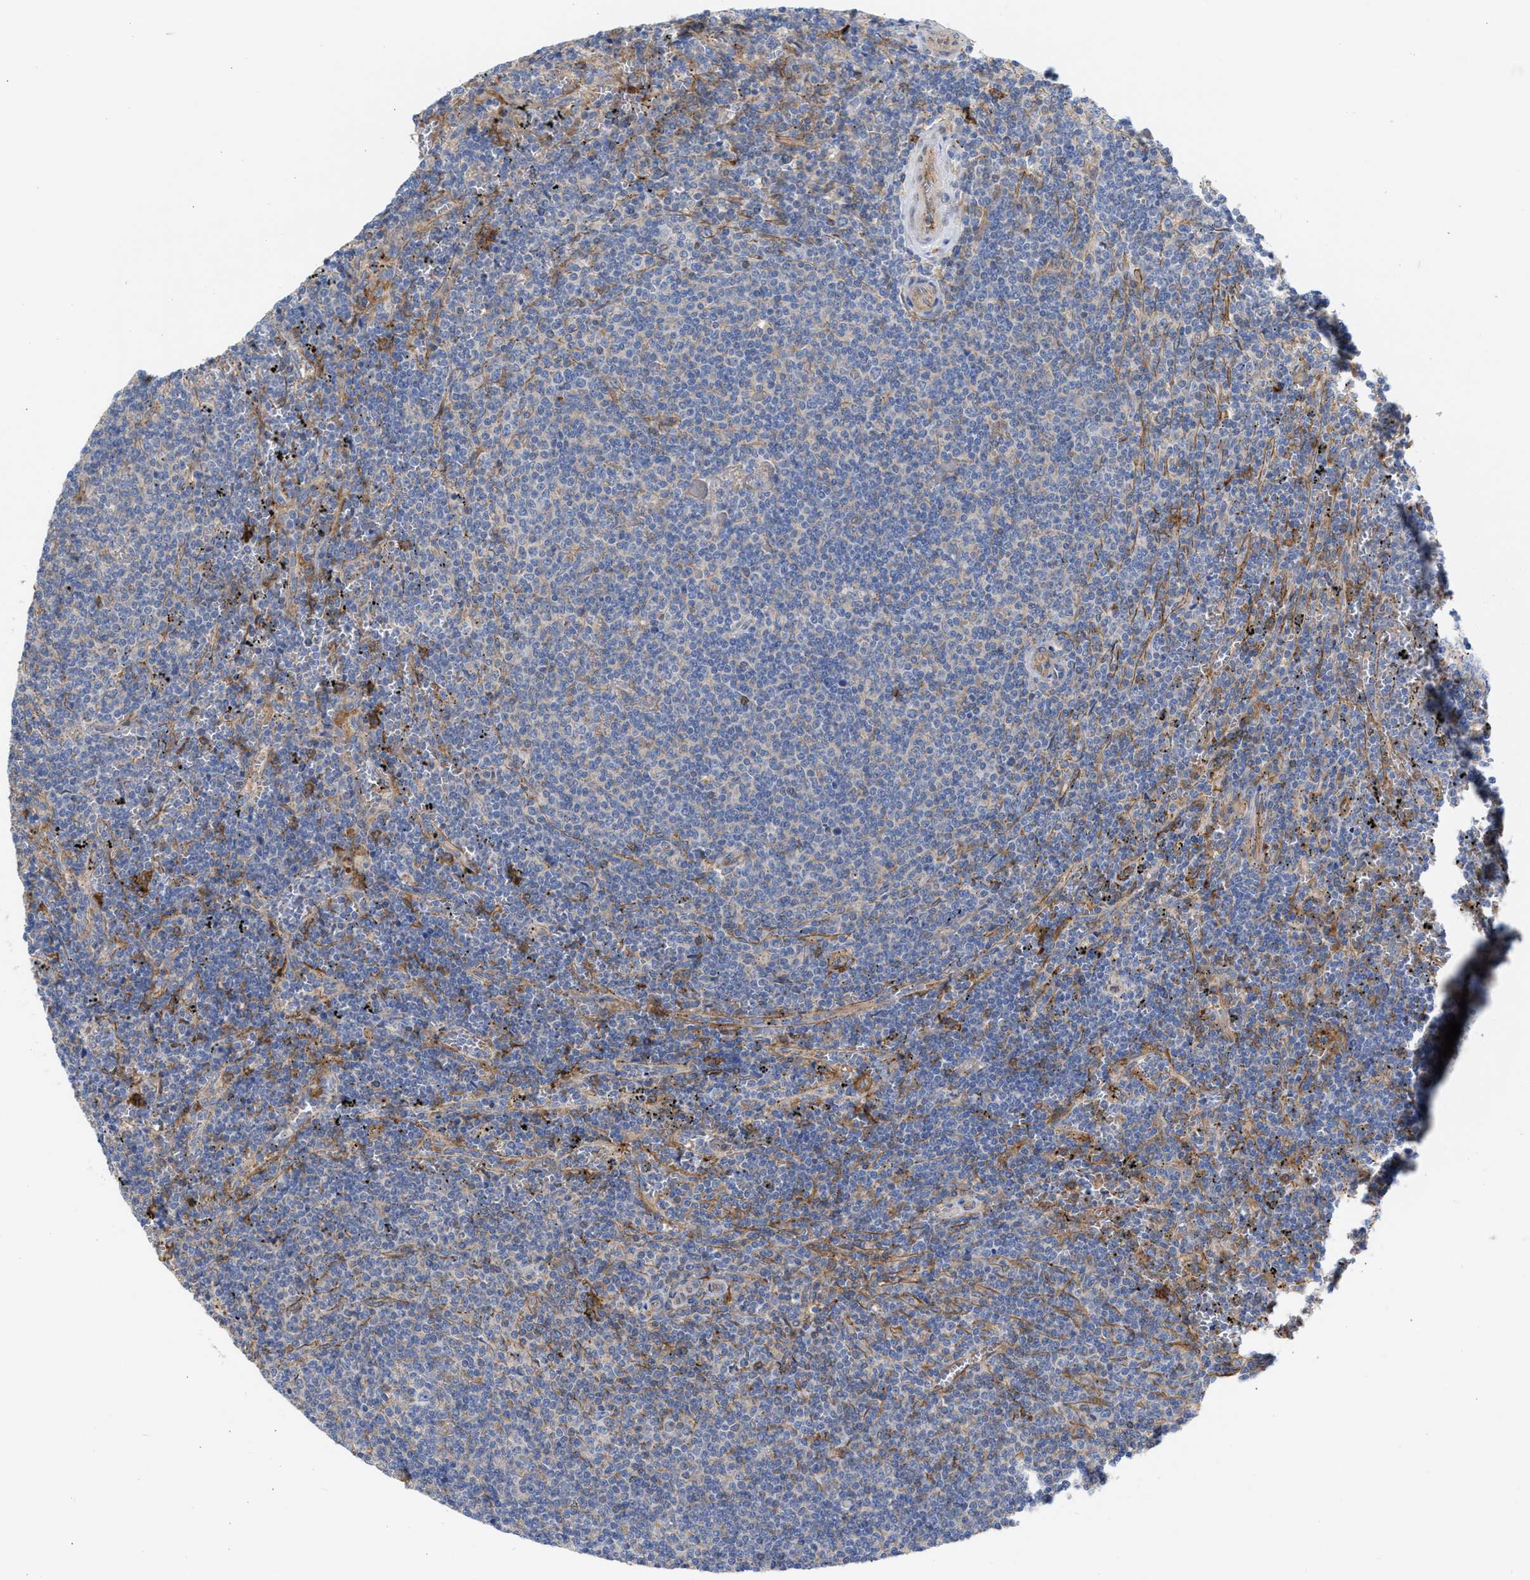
{"staining": {"intensity": "negative", "quantity": "none", "location": "none"}, "tissue": "lymphoma", "cell_type": "Tumor cells", "image_type": "cancer", "snomed": [{"axis": "morphology", "description": "Malignant lymphoma, non-Hodgkin's type, Low grade"}, {"axis": "topography", "description": "Spleen"}], "caption": "Tumor cells are negative for brown protein staining in lymphoma. (DAB (3,3'-diaminobenzidine) IHC visualized using brightfield microscopy, high magnification).", "gene": "HS3ST5", "patient": {"sex": "female", "age": 50}}